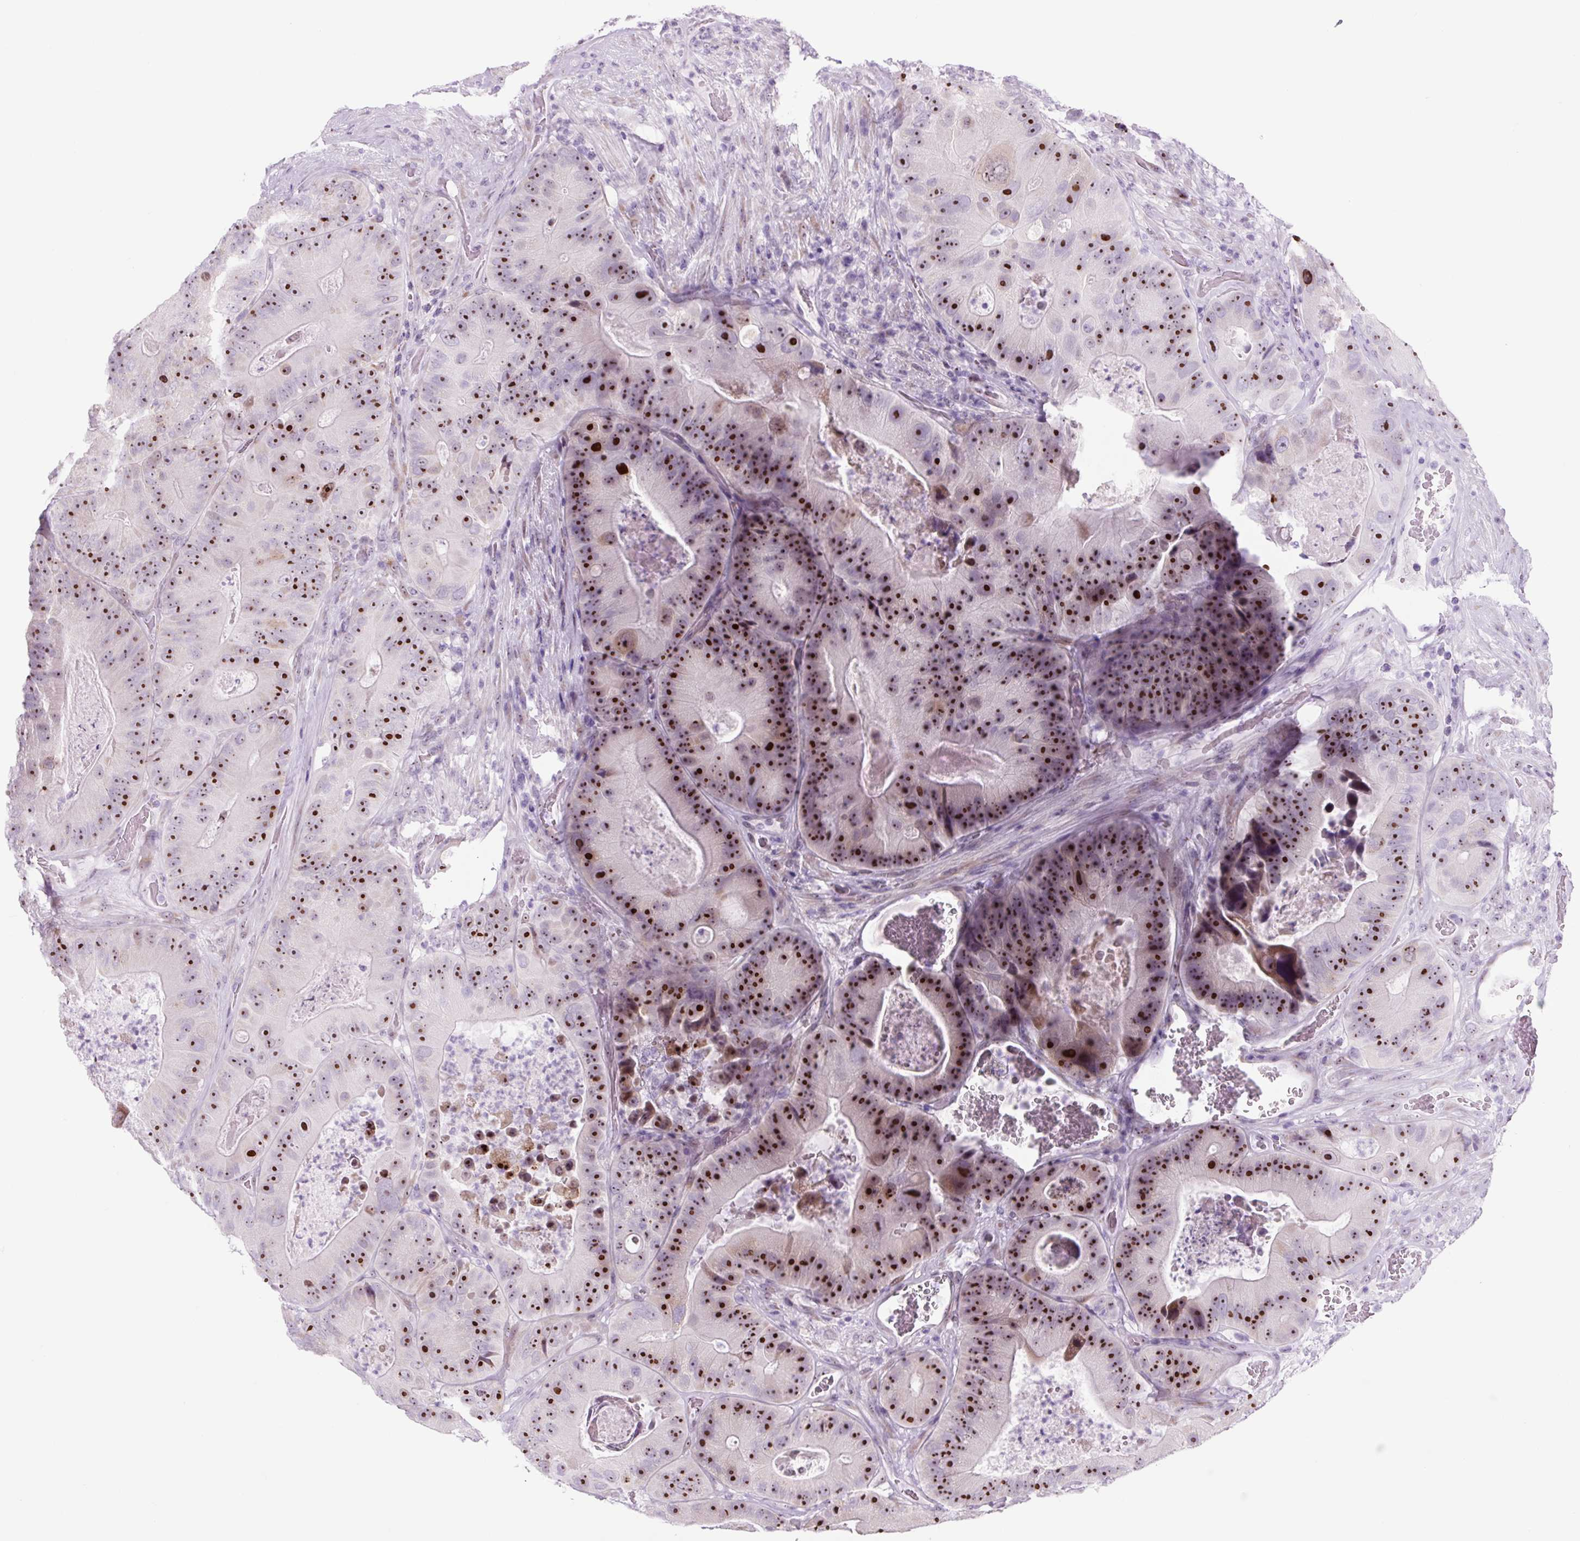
{"staining": {"intensity": "strong", "quantity": ">75%", "location": "nuclear"}, "tissue": "colorectal cancer", "cell_type": "Tumor cells", "image_type": "cancer", "snomed": [{"axis": "morphology", "description": "Adenocarcinoma, NOS"}, {"axis": "topography", "description": "Colon"}], "caption": "Colorectal cancer (adenocarcinoma) tissue reveals strong nuclear staining in approximately >75% of tumor cells, visualized by immunohistochemistry.", "gene": "RRS1", "patient": {"sex": "female", "age": 86}}